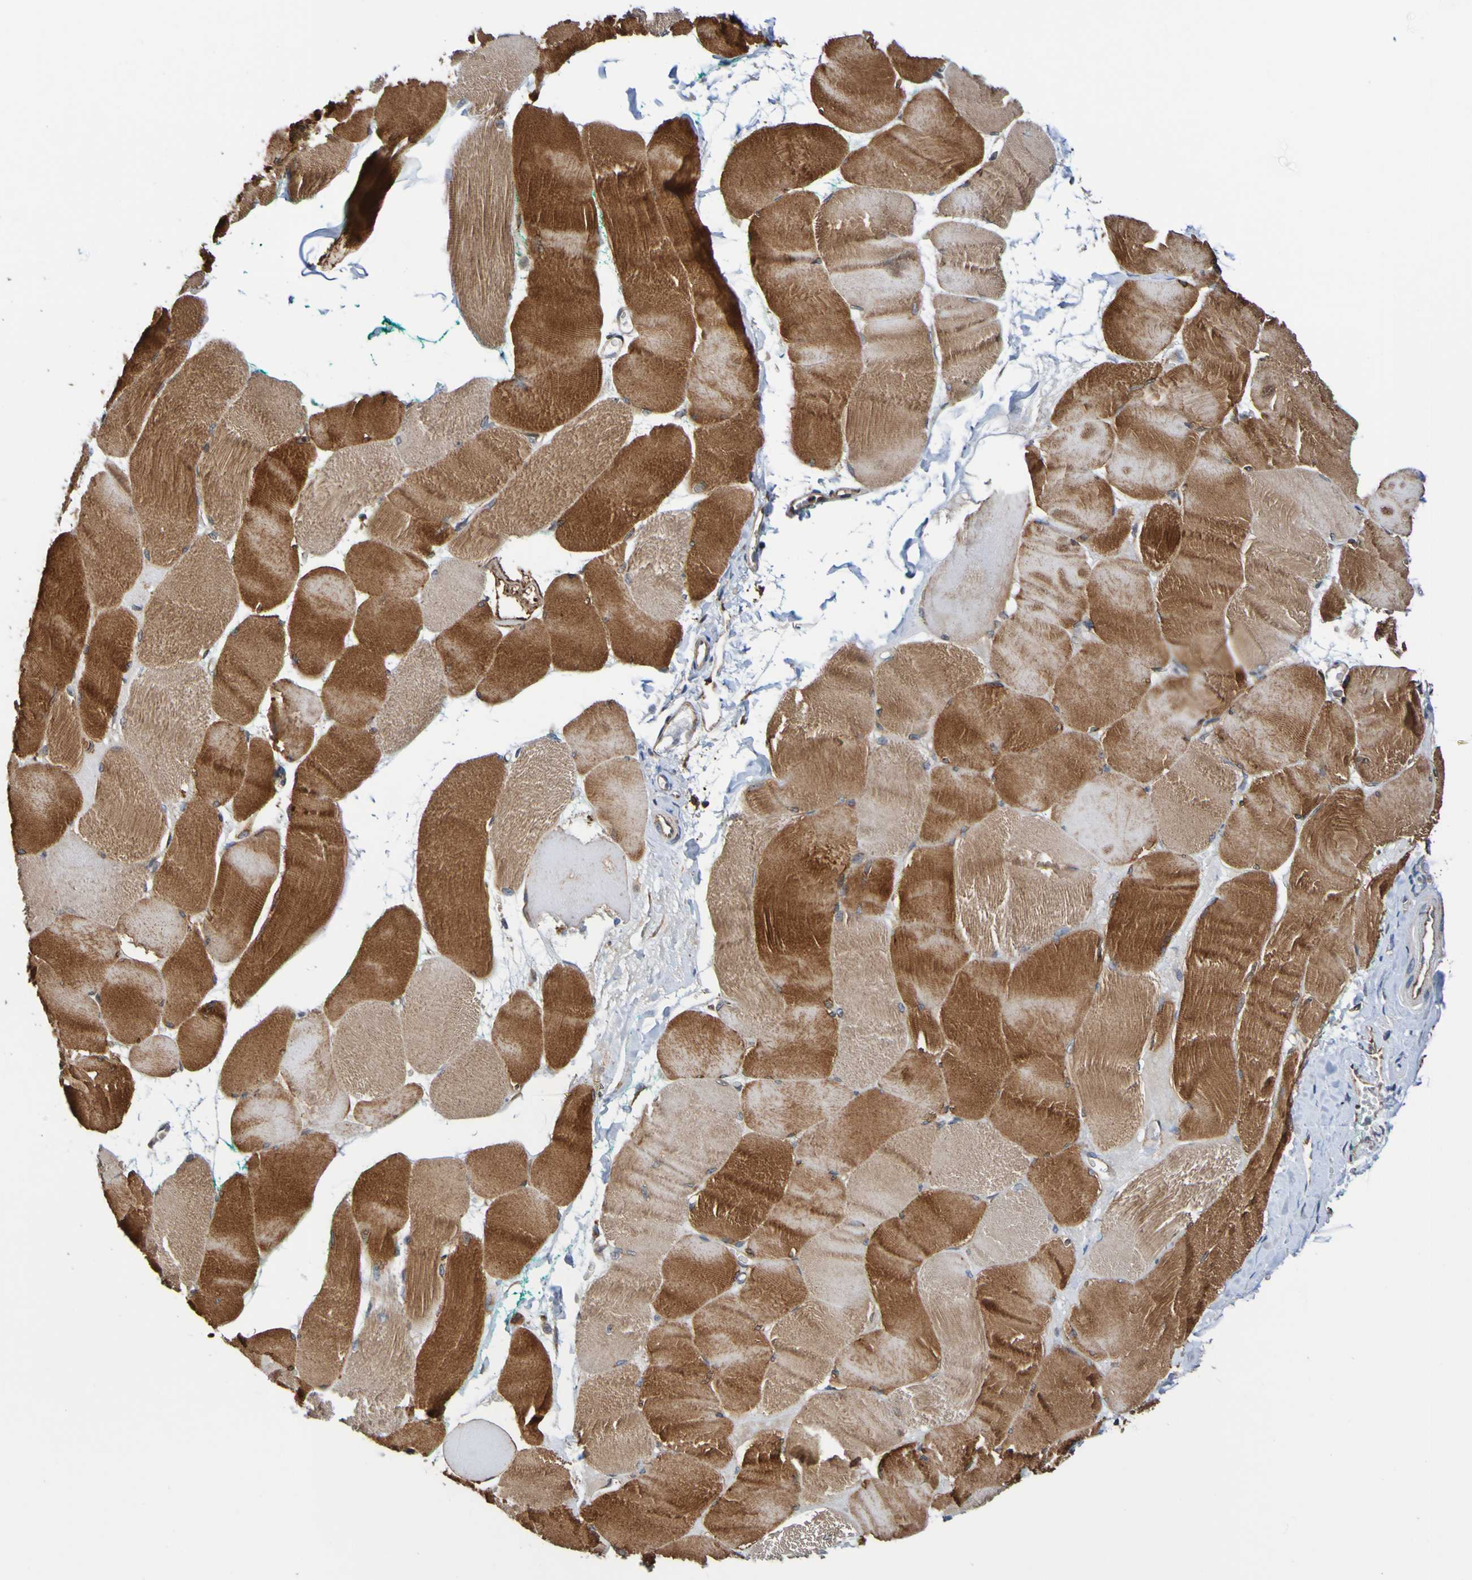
{"staining": {"intensity": "strong", "quantity": ">75%", "location": "cytoplasmic/membranous"}, "tissue": "skeletal muscle", "cell_type": "Myocytes", "image_type": "normal", "snomed": [{"axis": "morphology", "description": "Normal tissue, NOS"}, {"axis": "morphology", "description": "Squamous cell carcinoma, NOS"}, {"axis": "topography", "description": "Skeletal muscle"}], "caption": "Skeletal muscle stained for a protein (brown) shows strong cytoplasmic/membranous positive positivity in approximately >75% of myocytes.", "gene": "AXIN1", "patient": {"sex": "male", "age": 51}}